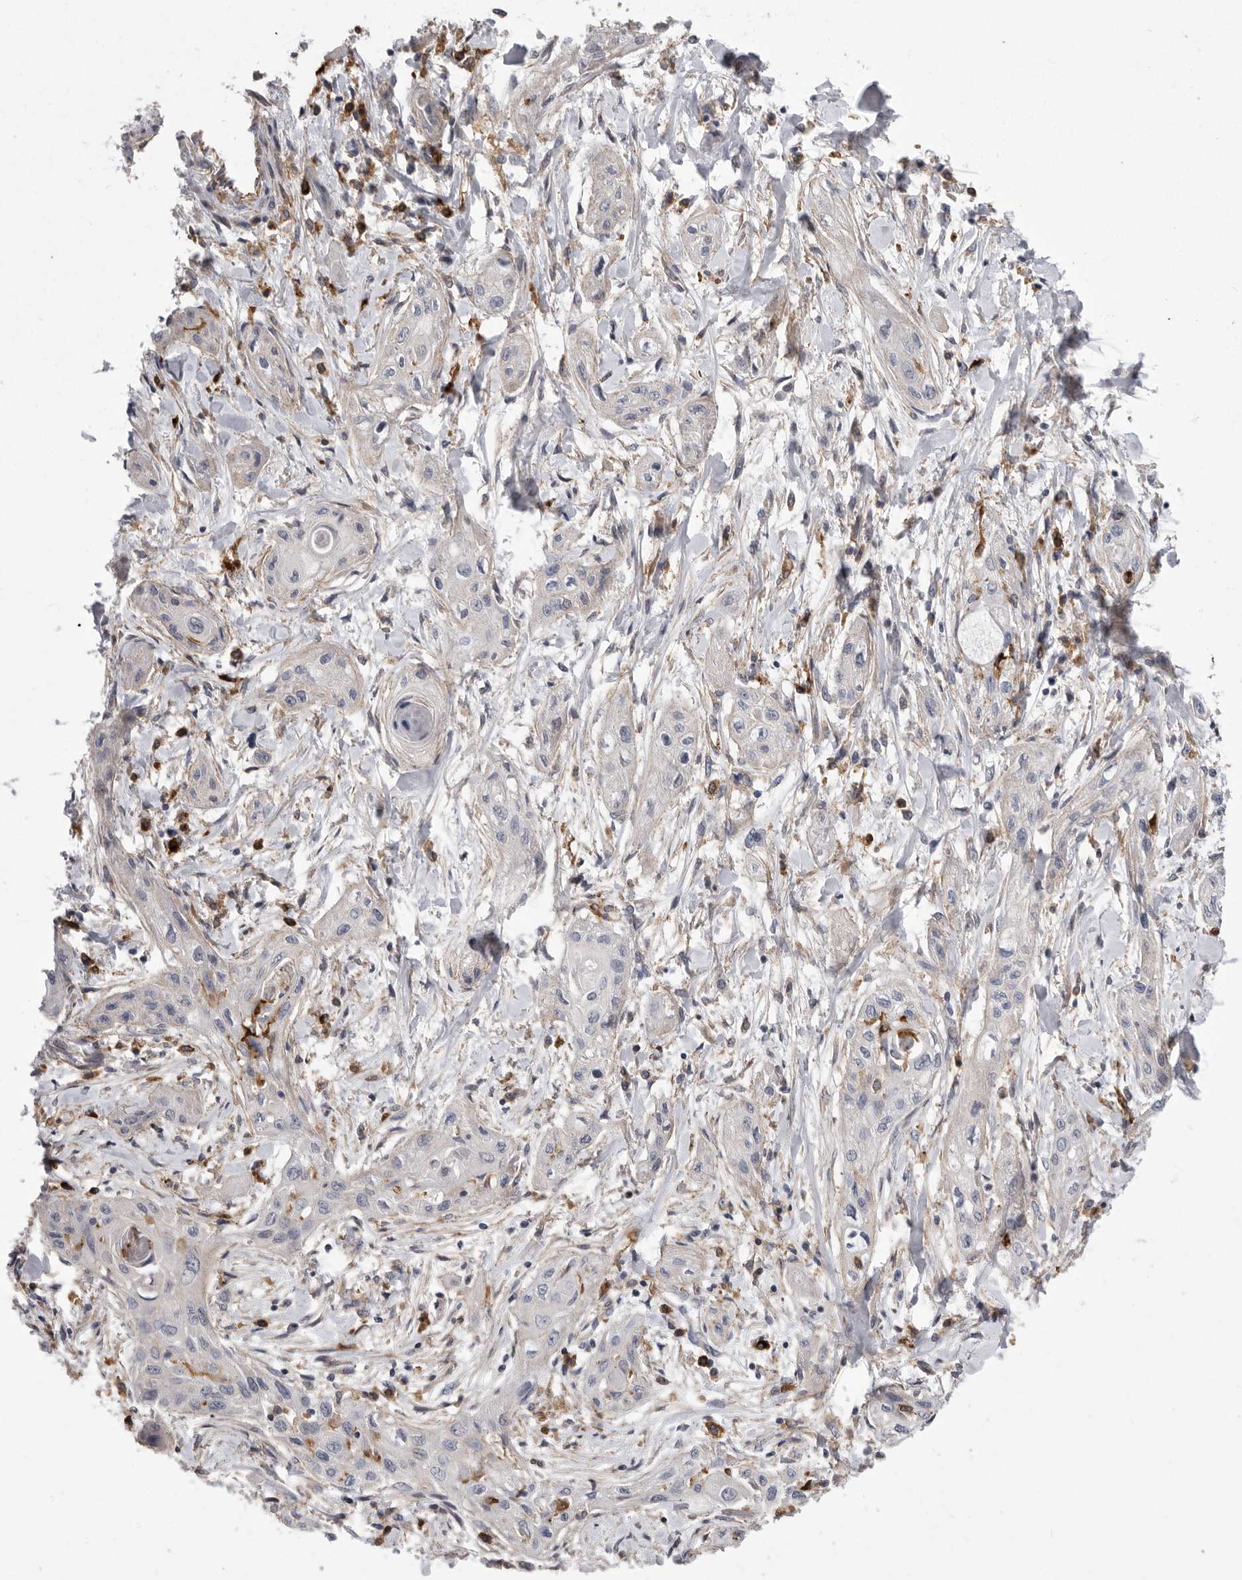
{"staining": {"intensity": "negative", "quantity": "none", "location": "none"}, "tissue": "lung cancer", "cell_type": "Tumor cells", "image_type": "cancer", "snomed": [{"axis": "morphology", "description": "Squamous cell carcinoma, NOS"}, {"axis": "topography", "description": "Lung"}], "caption": "This micrograph is of squamous cell carcinoma (lung) stained with immunohistochemistry (IHC) to label a protein in brown with the nuclei are counter-stained blue. There is no staining in tumor cells.", "gene": "SIGLEC10", "patient": {"sex": "female", "age": 47}}